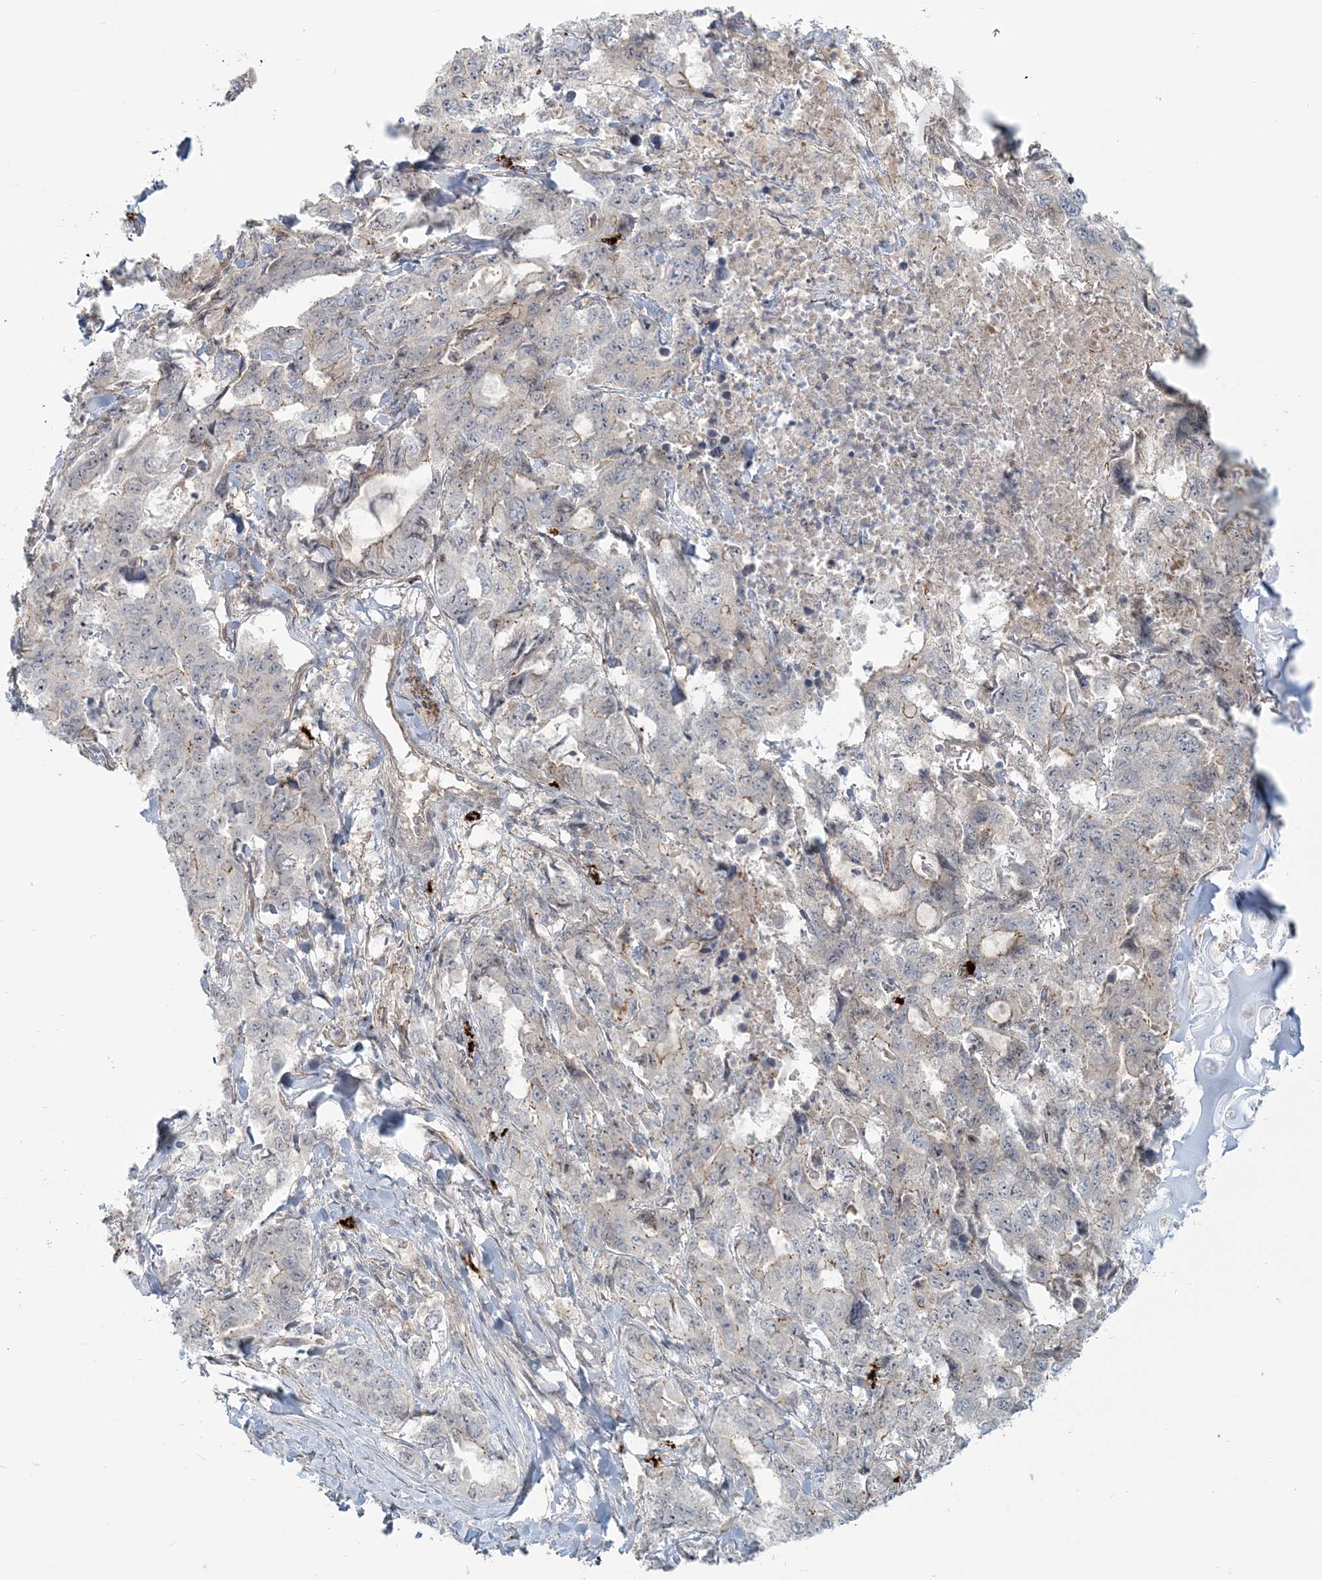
{"staining": {"intensity": "weak", "quantity": "<25%", "location": "cytoplasmic/membranous"}, "tissue": "lung cancer", "cell_type": "Tumor cells", "image_type": "cancer", "snomed": [{"axis": "morphology", "description": "Adenocarcinoma, NOS"}, {"axis": "topography", "description": "Lung"}], "caption": "This is a micrograph of immunohistochemistry staining of adenocarcinoma (lung), which shows no staining in tumor cells.", "gene": "SH3PXD2A", "patient": {"sex": "female", "age": 51}}